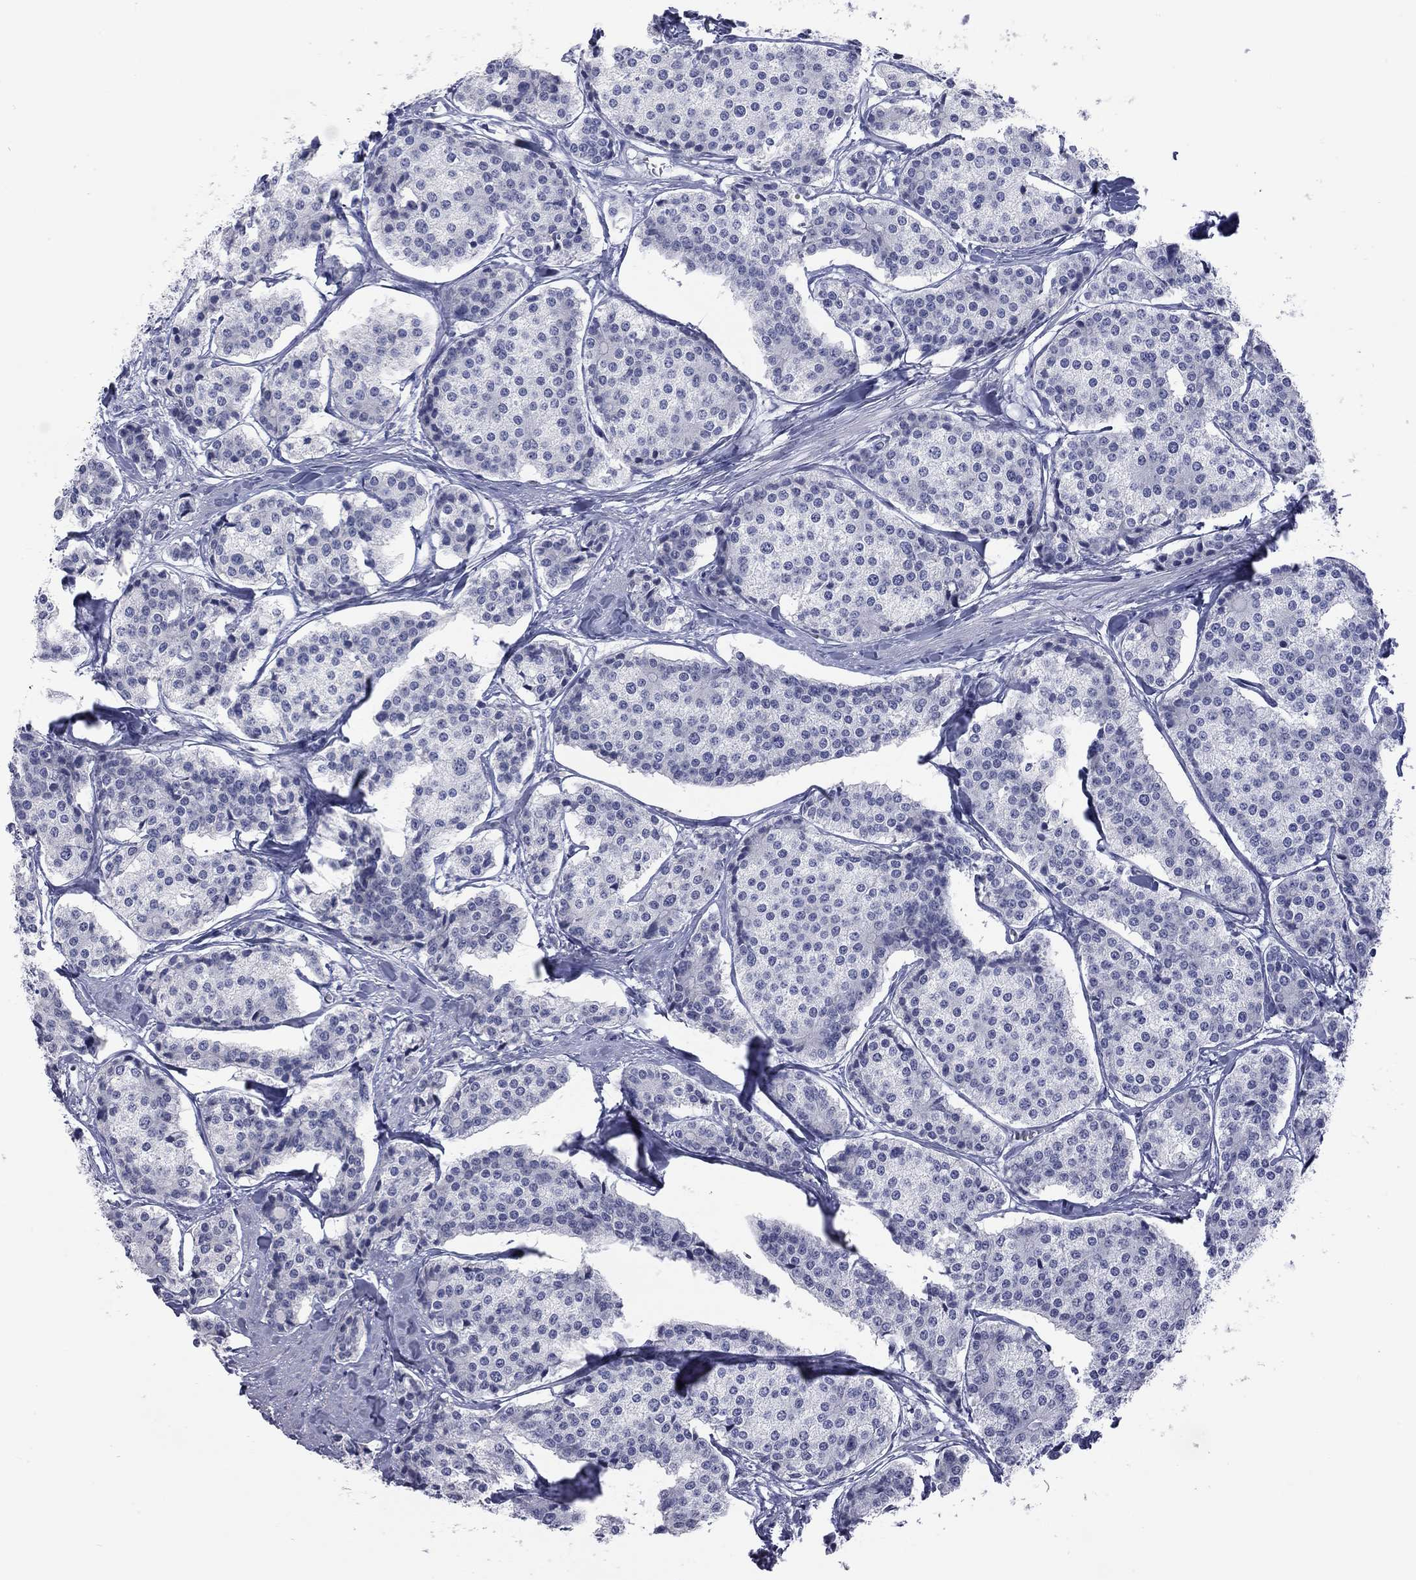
{"staining": {"intensity": "negative", "quantity": "none", "location": "none"}, "tissue": "carcinoid", "cell_type": "Tumor cells", "image_type": "cancer", "snomed": [{"axis": "morphology", "description": "Carcinoid, malignant, NOS"}, {"axis": "topography", "description": "Small intestine"}], "caption": "High magnification brightfield microscopy of carcinoid (malignant) stained with DAB (3,3'-diaminobenzidine) (brown) and counterstained with hematoxylin (blue): tumor cells show no significant staining.", "gene": "AK8", "patient": {"sex": "female", "age": 65}}